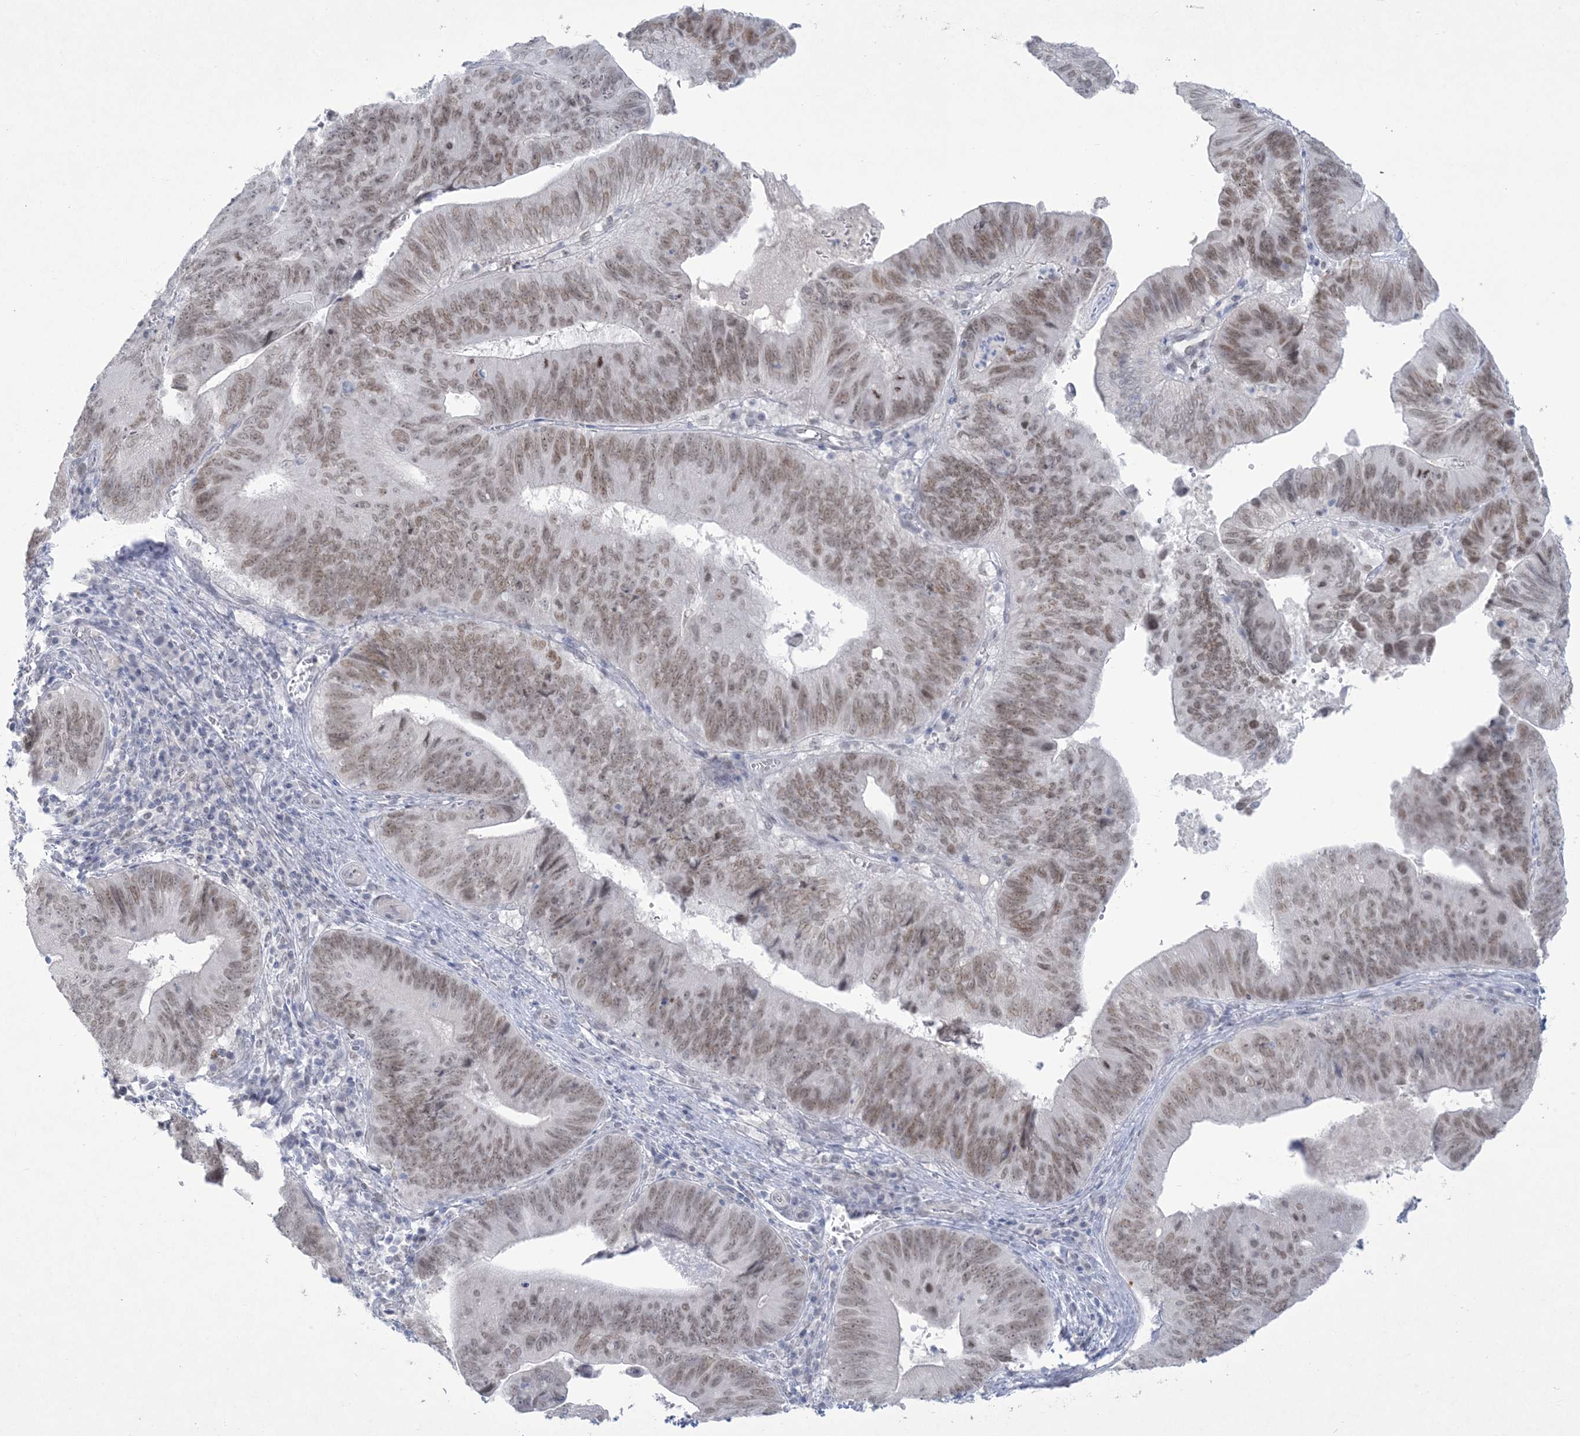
{"staining": {"intensity": "moderate", "quantity": ">75%", "location": "nuclear"}, "tissue": "pancreatic cancer", "cell_type": "Tumor cells", "image_type": "cancer", "snomed": [{"axis": "morphology", "description": "Adenocarcinoma, NOS"}, {"axis": "topography", "description": "Pancreas"}], "caption": "IHC (DAB) staining of human pancreatic cancer exhibits moderate nuclear protein staining in approximately >75% of tumor cells. (IHC, brightfield microscopy, high magnification).", "gene": "HOMEZ", "patient": {"sex": "male", "age": 63}}